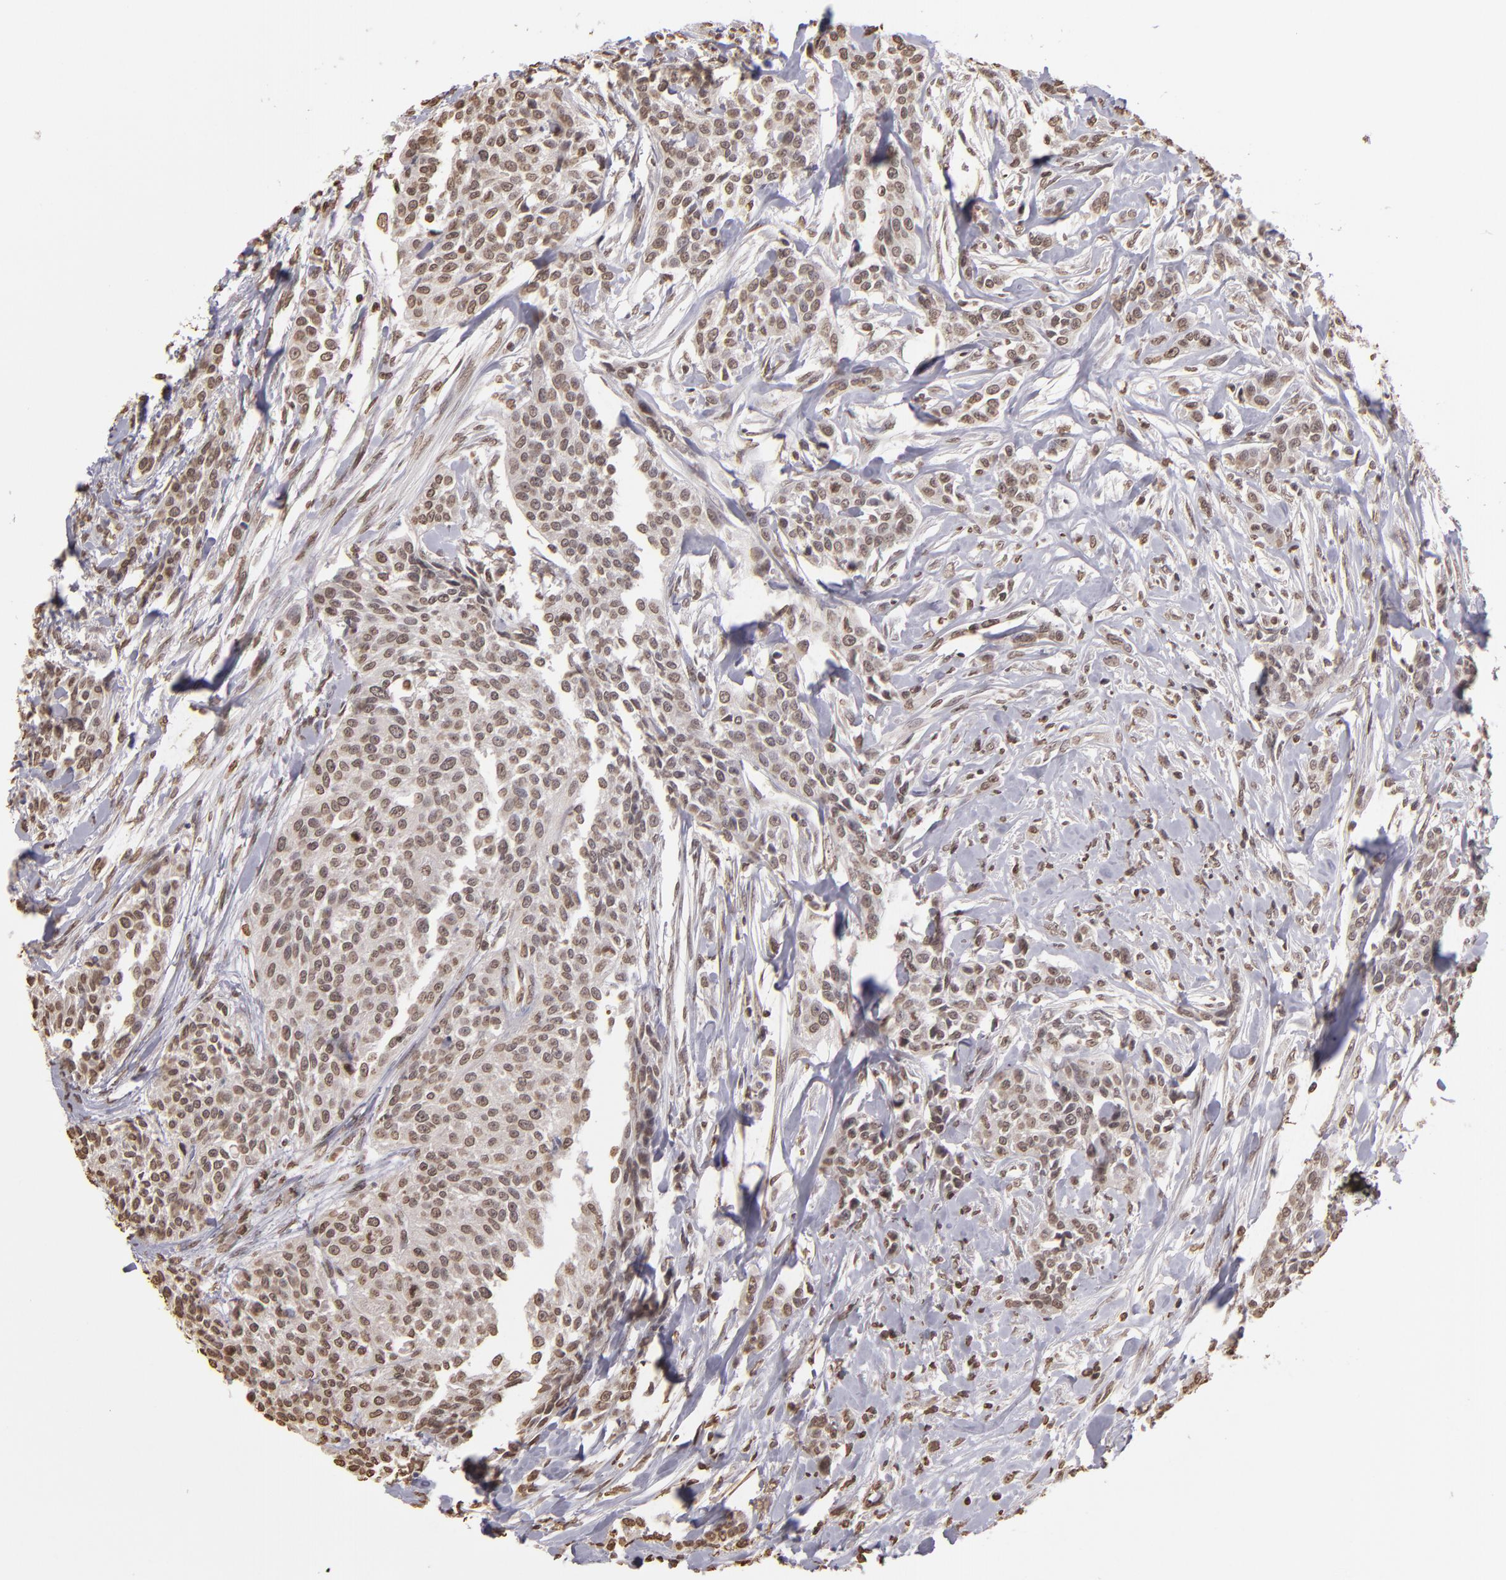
{"staining": {"intensity": "weak", "quantity": "25%-75%", "location": "nuclear"}, "tissue": "urothelial cancer", "cell_type": "Tumor cells", "image_type": "cancer", "snomed": [{"axis": "morphology", "description": "Urothelial carcinoma, High grade"}, {"axis": "topography", "description": "Urinary bladder"}], "caption": "Protein expression analysis of human high-grade urothelial carcinoma reveals weak nuclear positivity in about 25%-75% of tumor cells. The staining was performed using DAB (3,3'-diaminobenzidine), with brown indicating positive protein expression. Nuclei are stained blue with hematoxylin.", "gene": "LBX1", "patient": {"sex": "male", "age": 56}}